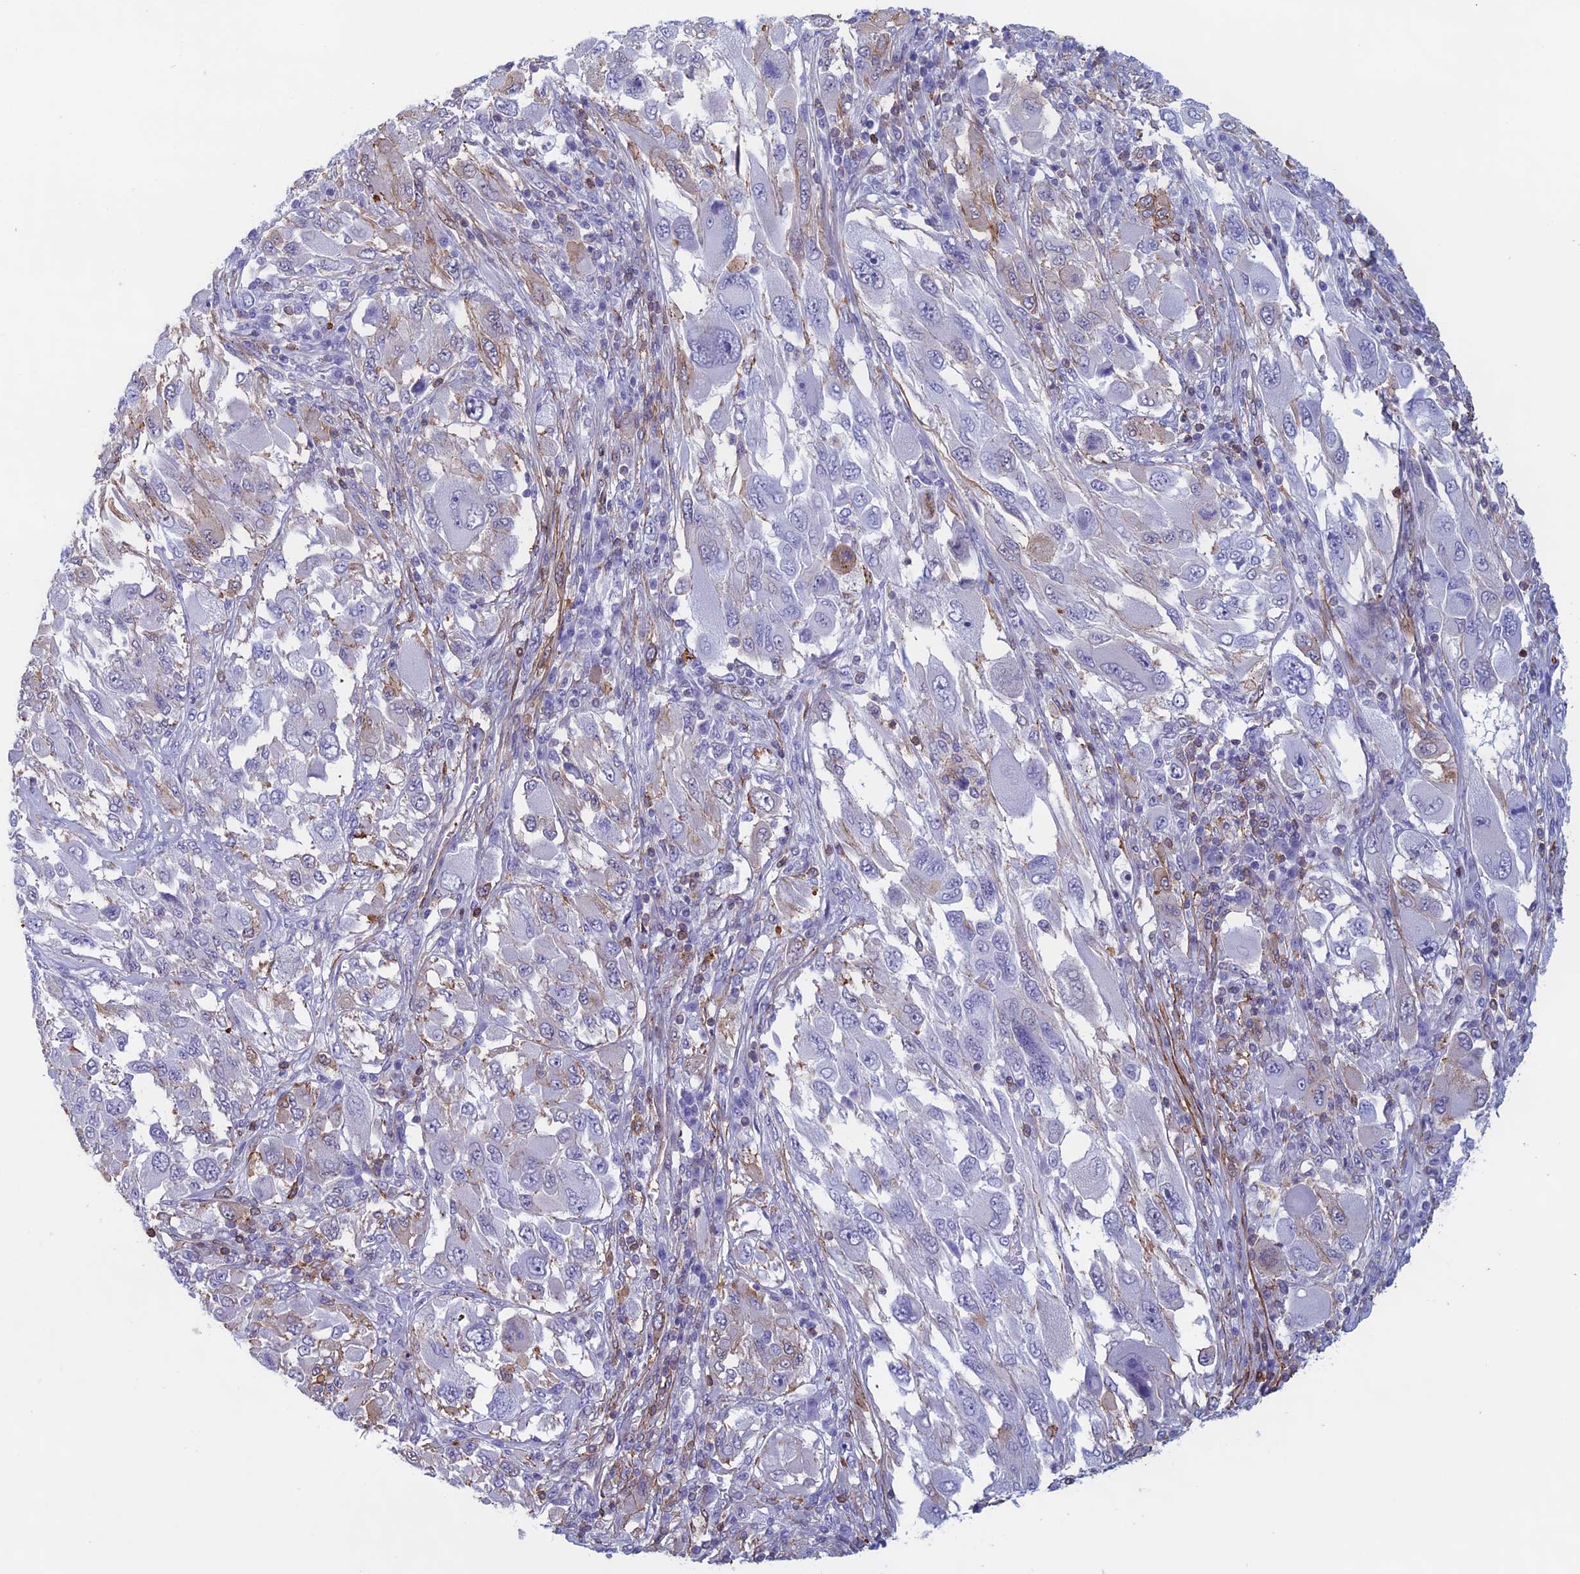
{"staining": {"intensity": "negative", "quantity": "none", "location": "none"}, "tissue": "melanoma", "cell_type": "Tumor cells", "image_type": "cancer", "snomed": [{"axis": "morphology", "description": "Malignant melanoma, NOS"}, {"axis": "topography", "description": "Skin"}], "caption": "The micrograph demonstrates no significant positivity in tumor cells of malignant melanoma. Brightfield microscopy of immunohistochemistry (IHC) stained with DAB (3,3'-diaminobenzidine) (brown) and hematoxylin (blue), captured at high magnification.", "gene": "ANGPTL2", "patient": {"sex": "female", "age": 91}}